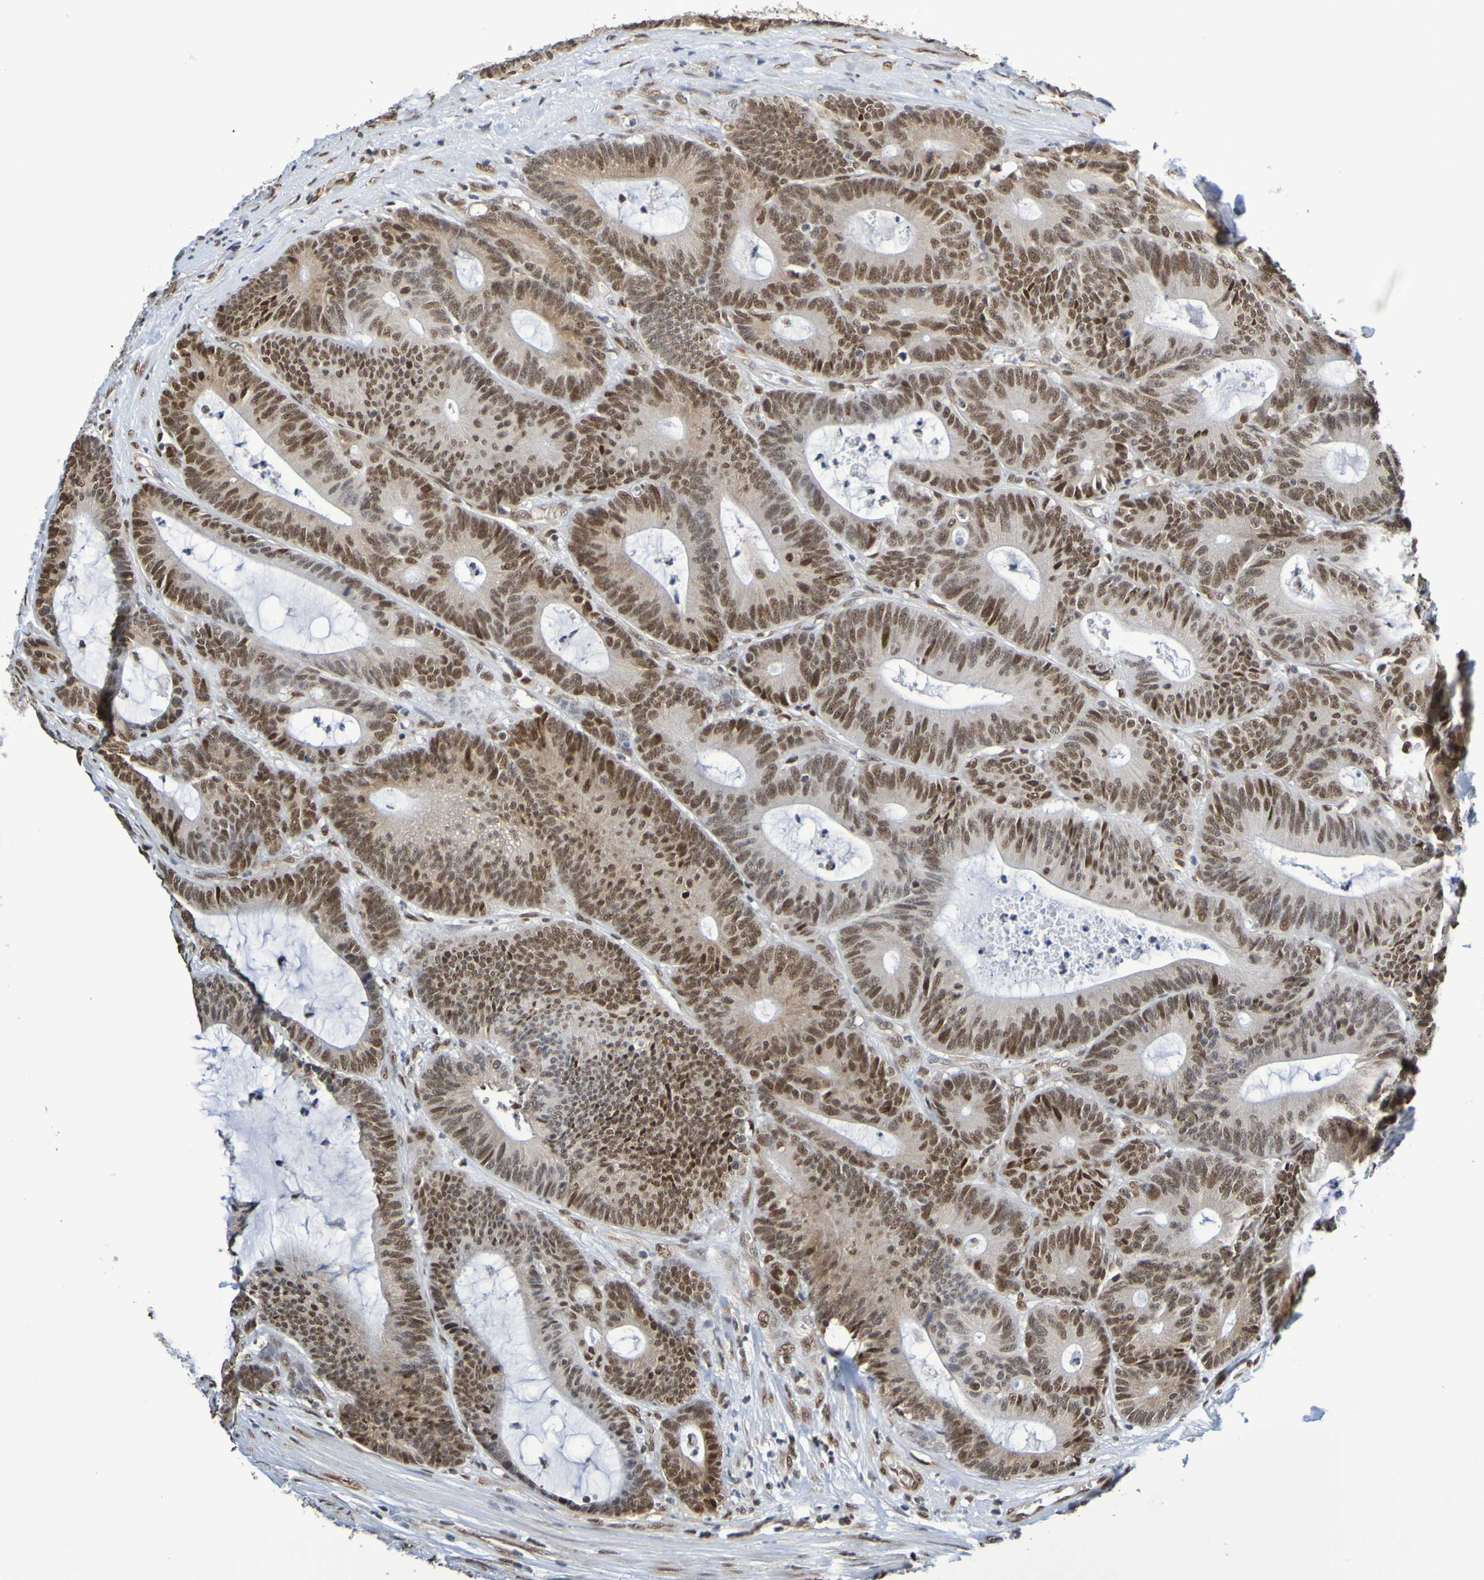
{"staining": {"intensity": "moderate", "quantity": ">75%", "location": "nuclear"}, "tissue": "colorectal cancer", "cell_type": "Tumor cells", "image_type": "cancer", "snomed": [{"axis": "morphology", "description": "Adenocarcinoma, NOS"}, {"axis": "topography", "description": "Colon"}], "caption": "Protein analysis of colorectal adenocarcinoma tissue reveals moderate nuclear staining in approximately >75% of tumor cells. Using DAB (brown) and hematoxylin (blue) stains, captured at high magnification using brightfield microscopy.", "gene": "HDAC2", "patient": {"sex": "female", "age": 84}}